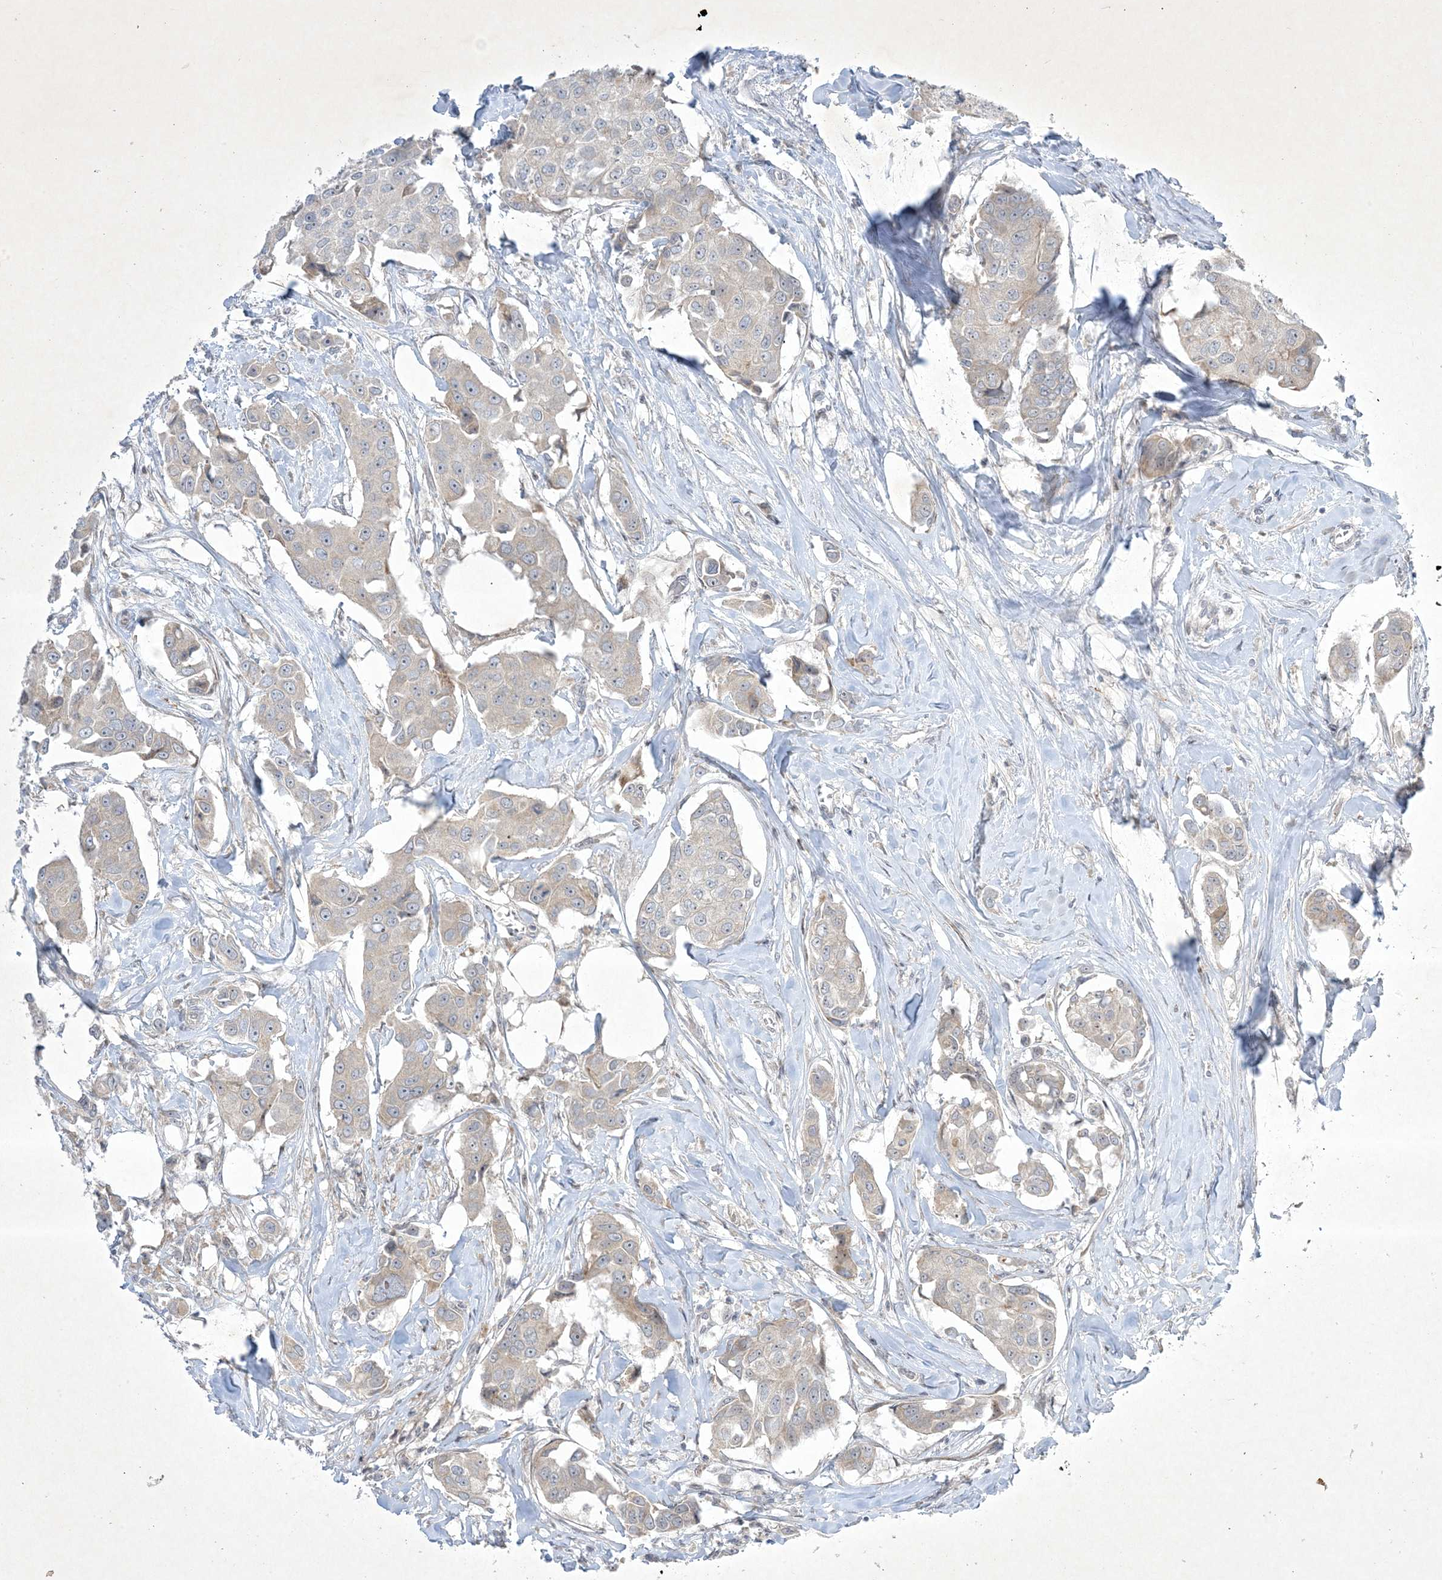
{"staining": {"intensity": "negative", "quantity": "none", "location": "none"}, "tissue": "breast cancer", "cell_type": "Tumor cells", "image_type": "cancer", "snomed": [{"axis": "morphology", "description": "Duct carcinoma"}, {"axis": "topography", "description": "Breast"}], "caption": "Image shows no protein expression in tumor cells of infiltrating ductal carcinoma (breast) tissue.", "gene": "SOGA3", "patient": {"sex": "female", "age": 80}}